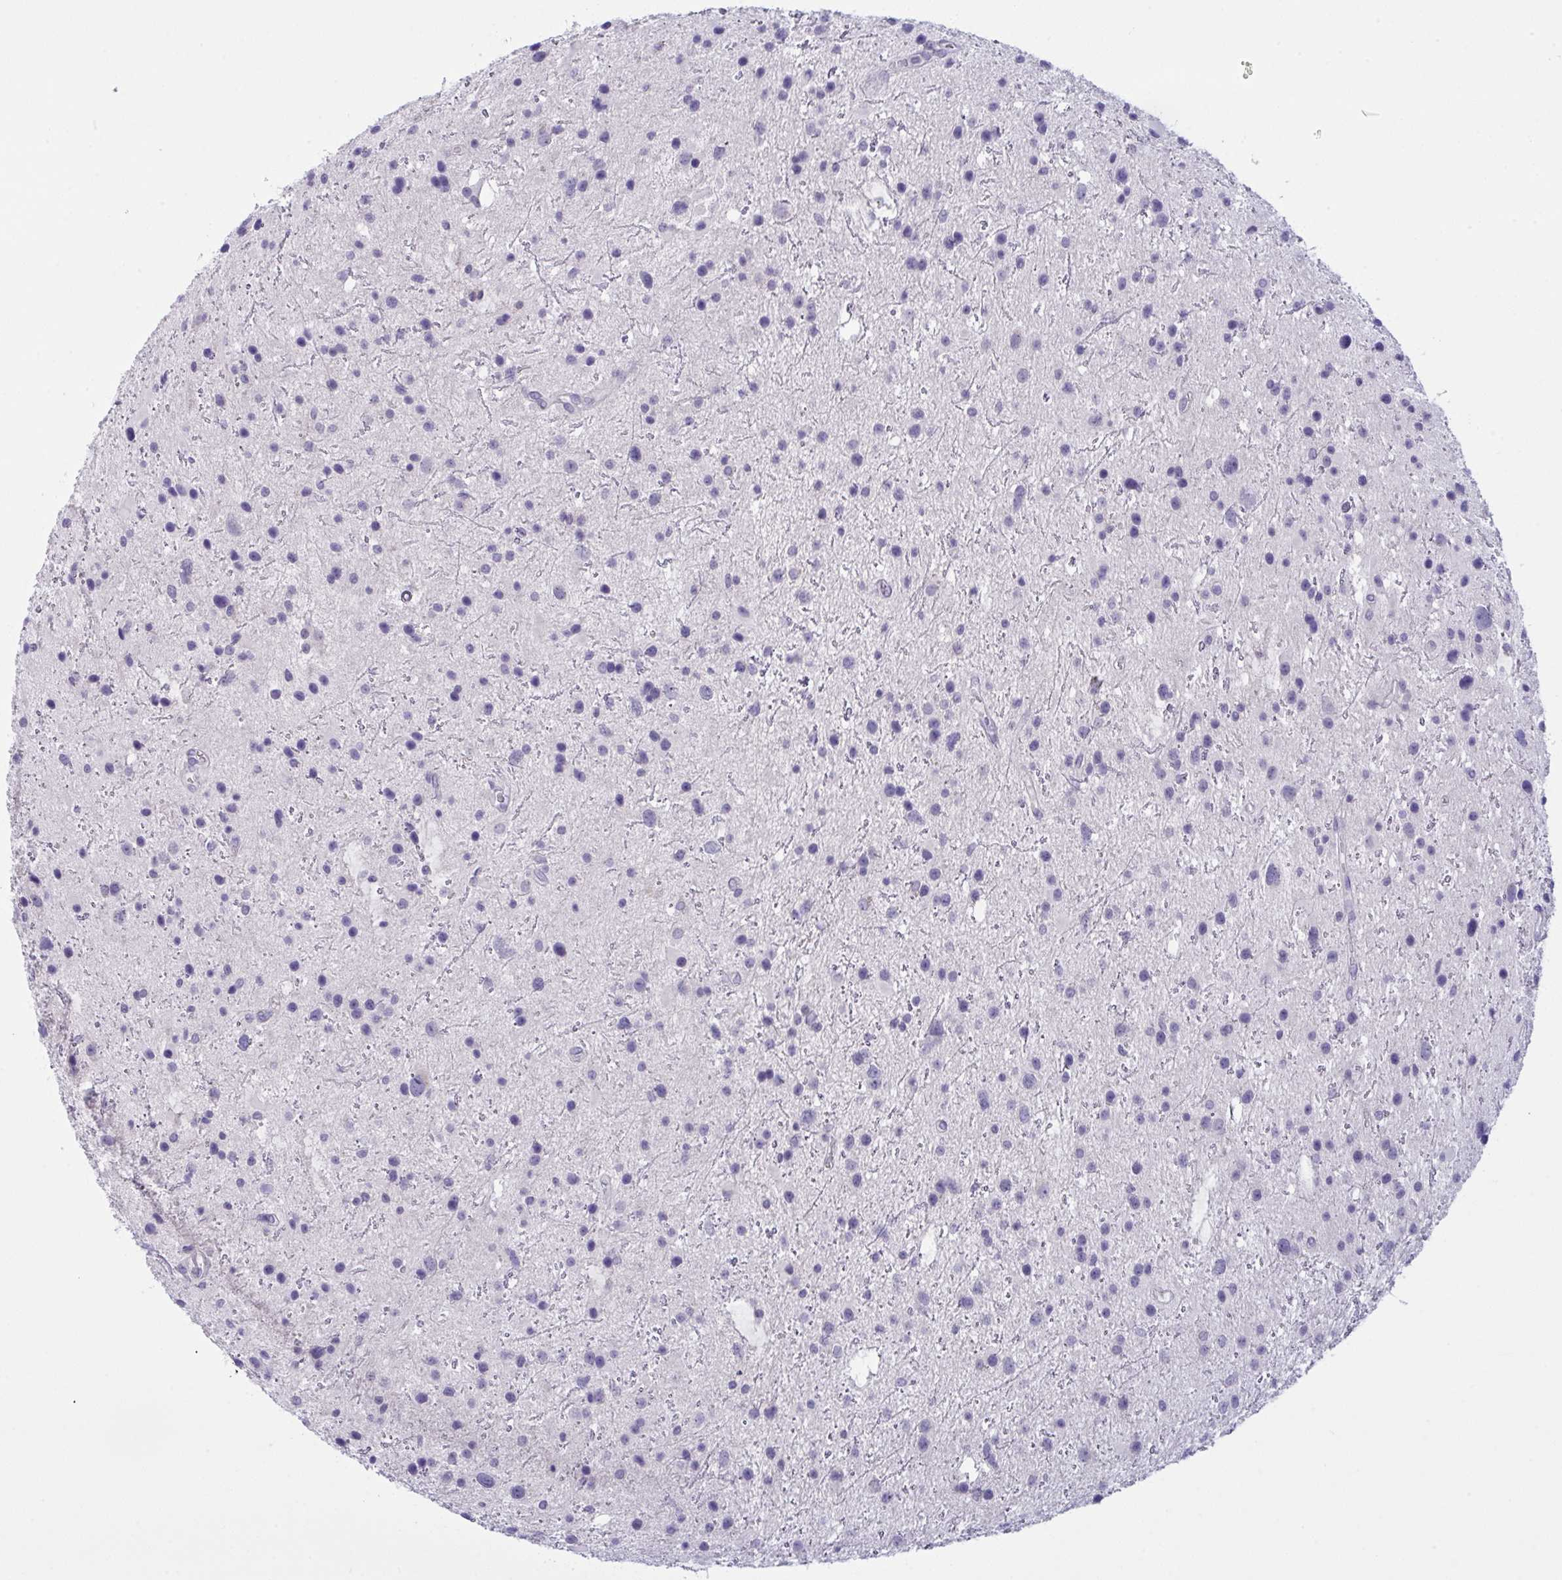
{"staining": {"intensity": "negative", "quantity": "none", "location": "none"}, "tissue": "glioma", "cell_type": "Tumor cells", "image_type": "cancer", "snomed": [{"axis": "morphology", "description": "Glioma, malignant, Low grade"}, {"axis": "topography", "description": "Brain"}], "caption": "Photomicrograph shows no significant protein staining in tumor cells of low-grade glioma (malignant).", "gene": "TENT5D", "patient": {"sex": "female", "age": 32}}